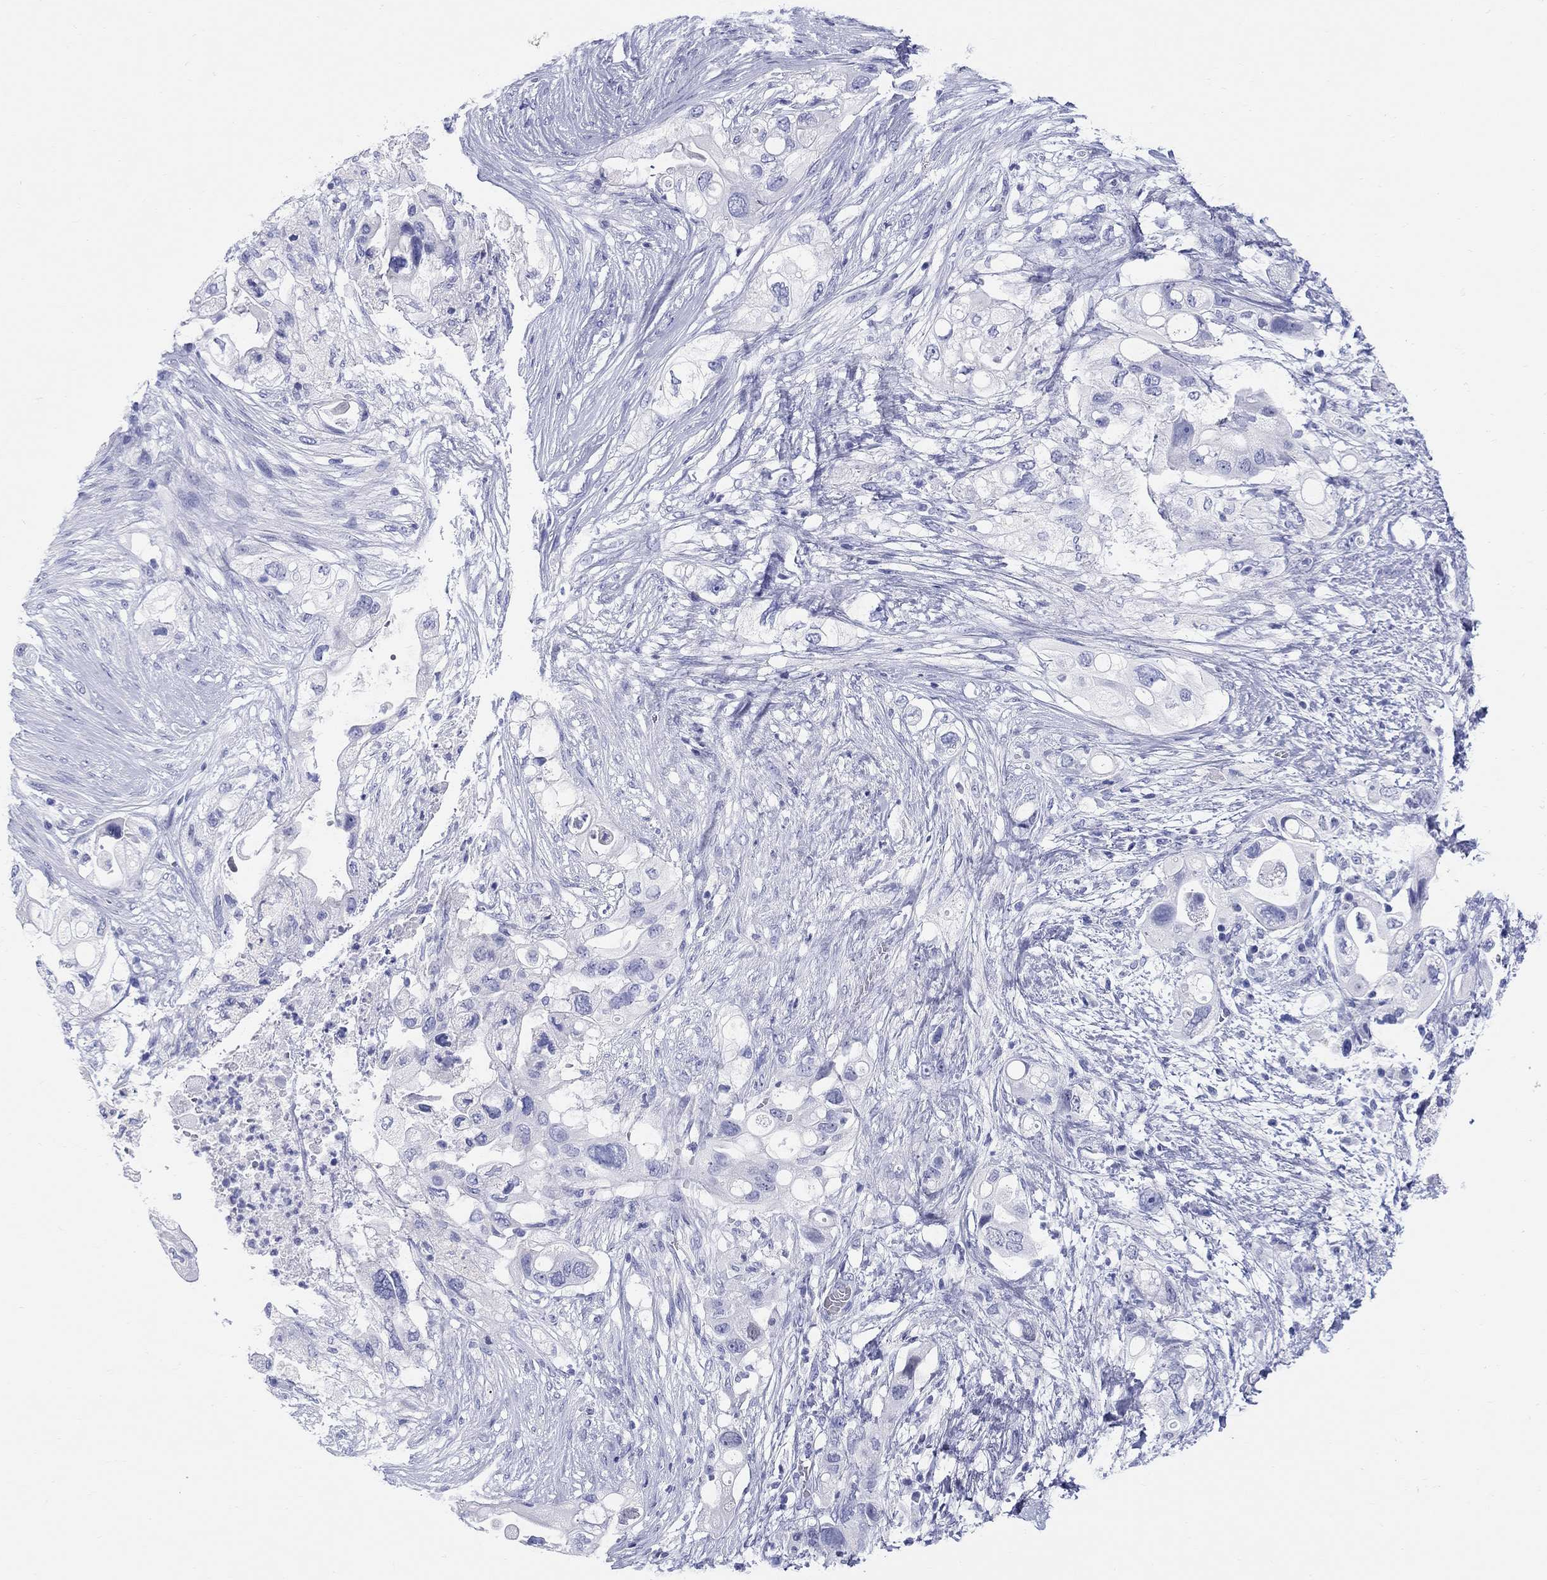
{"staining": {"intensity": "negative", "quantity": "none", "location": "none"}, "tissue": "pancreatic cancer", "cell_type": "Tumor cells", "image_type": "cancer", "snomed": [{"axis": "morphology", "description": "Adenocarcinoma, NOS"}, {"axis": "topography", "description": "Pancreas"}], "caption": "A high-resolution micrograph shows immunohistochemistry (IHC) staining of adenocarcinoma (pancreatic), which exhibits no significant positivity in tumor cells.", "gene": "LAMP5", "patient": {"sex": "female", "age": 72}}